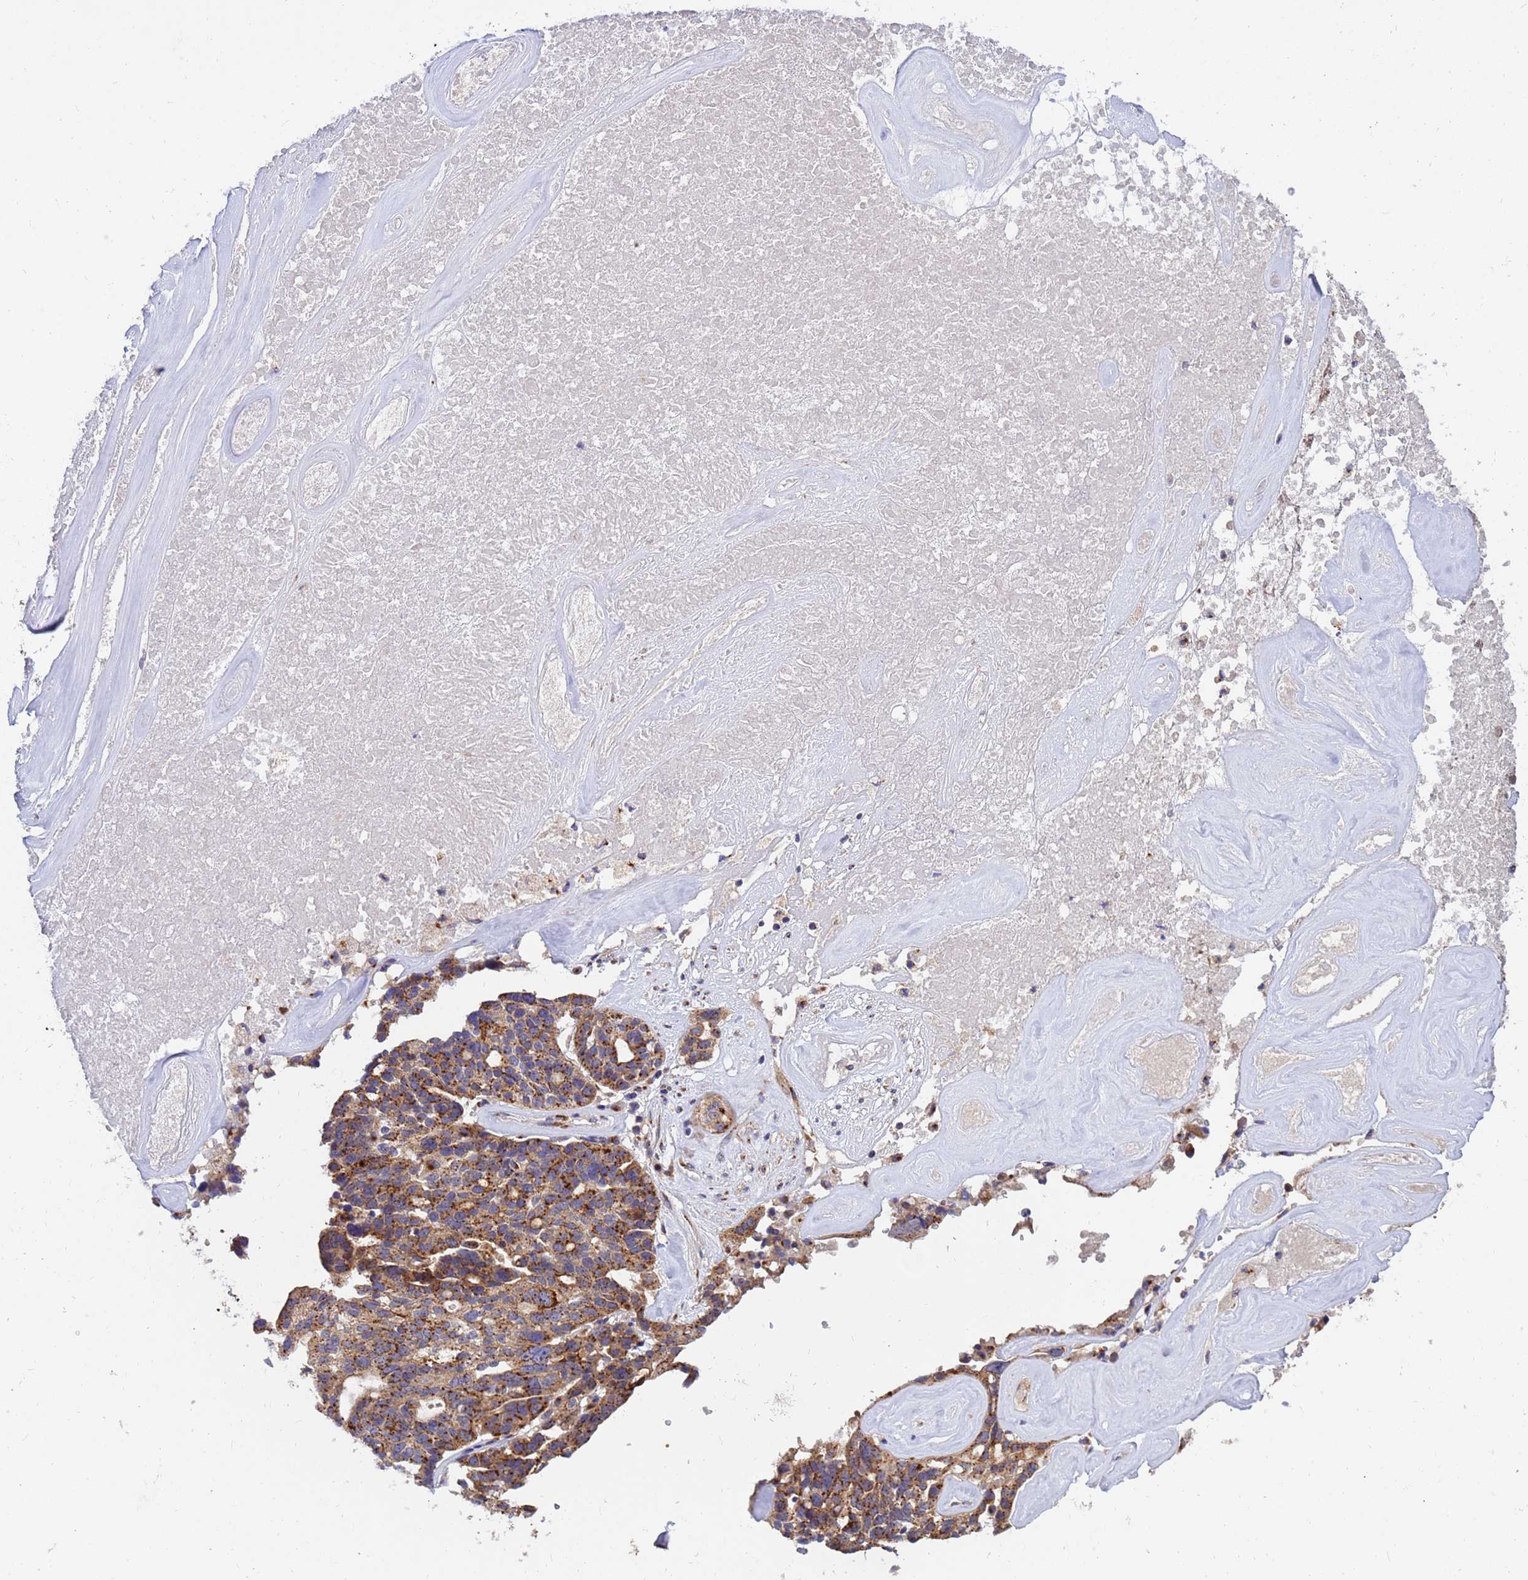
{"staining": {"intensity": "strong", "quantity": ">75%", "location": "cytoplasmic/membranous"}, "tissue": "ovarian cancer", "cell_type": "Tumor cells", "image_type": "cancer", "snomed": [{"axis": "morphology", "description": "Cystadenocarcinoma, serous, NOS"}, {"axis": "topography", "description": "Ovary"}], "caption": "Protein expression analysis of ovarian serous cystadenocarcinoma shows strong cytoplasmic/membranous expression in about >75% of tumor cells.", "gene": "HPS3", "patient": {"sex": "female", "age": 59}}